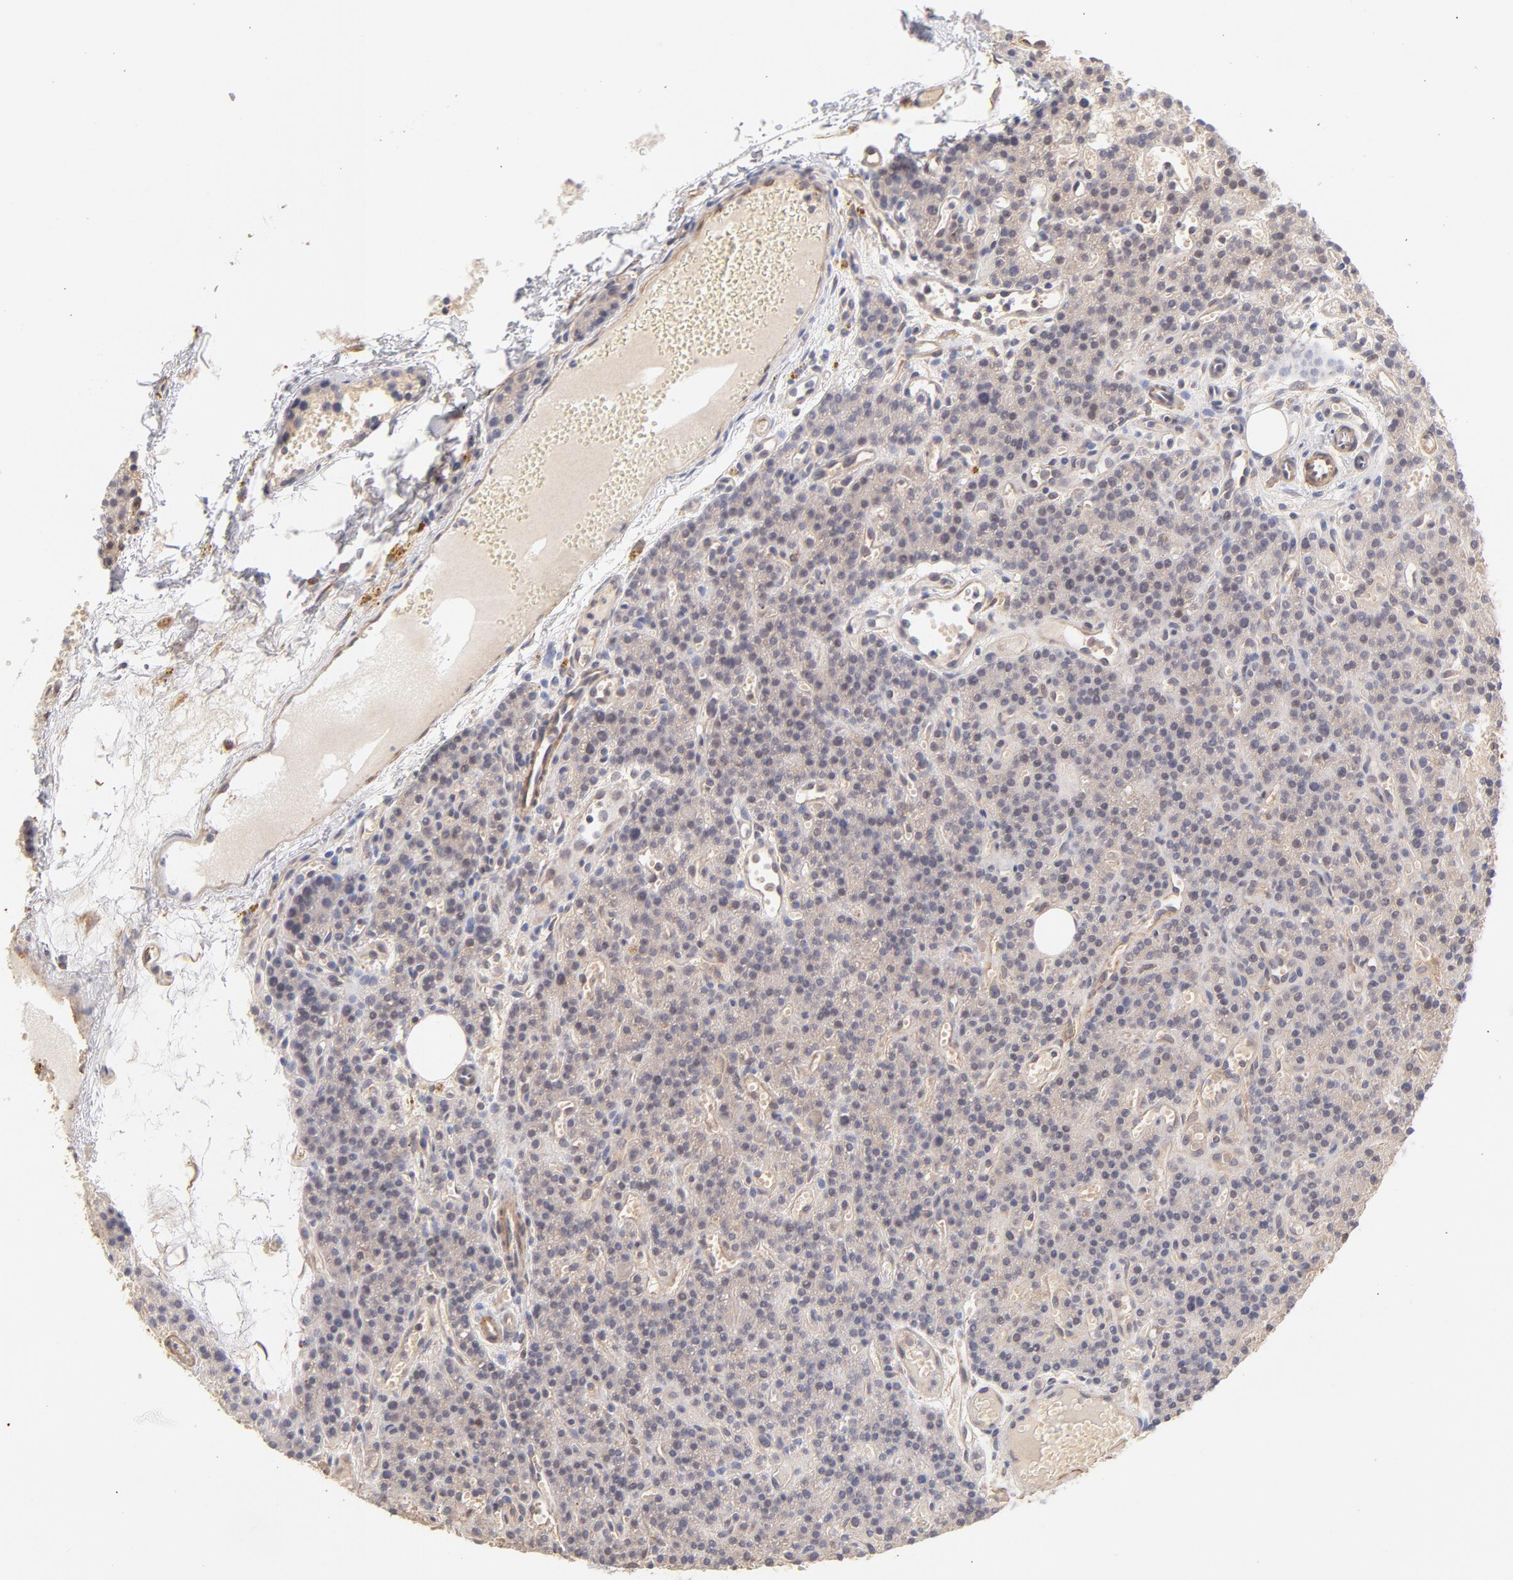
{"staining": {"intensity": "moderate", "quantity": "25%-75%", "location": "cytoplasmic/membranous"}, "tissue": "parathyroid gland", "cell_type": "Glandular cells", "image_type": "normal", "snomed": [{"axis": "morphology", "description": "Normal tissue, NOS"}, {"axis": "topography", "description": "Parathyroid gland"}], "caption": "Normal parathyroid gland displays moderate cytoplasmic/membranous staining in about 25%-75% of glandular cells (DAB (3,3'-diaminobenzidine) = brown stain, brightfield microscopy at high magnification)..", "gene": "LDLRAP1", "patient": {"sex": "male", "age": 25}}